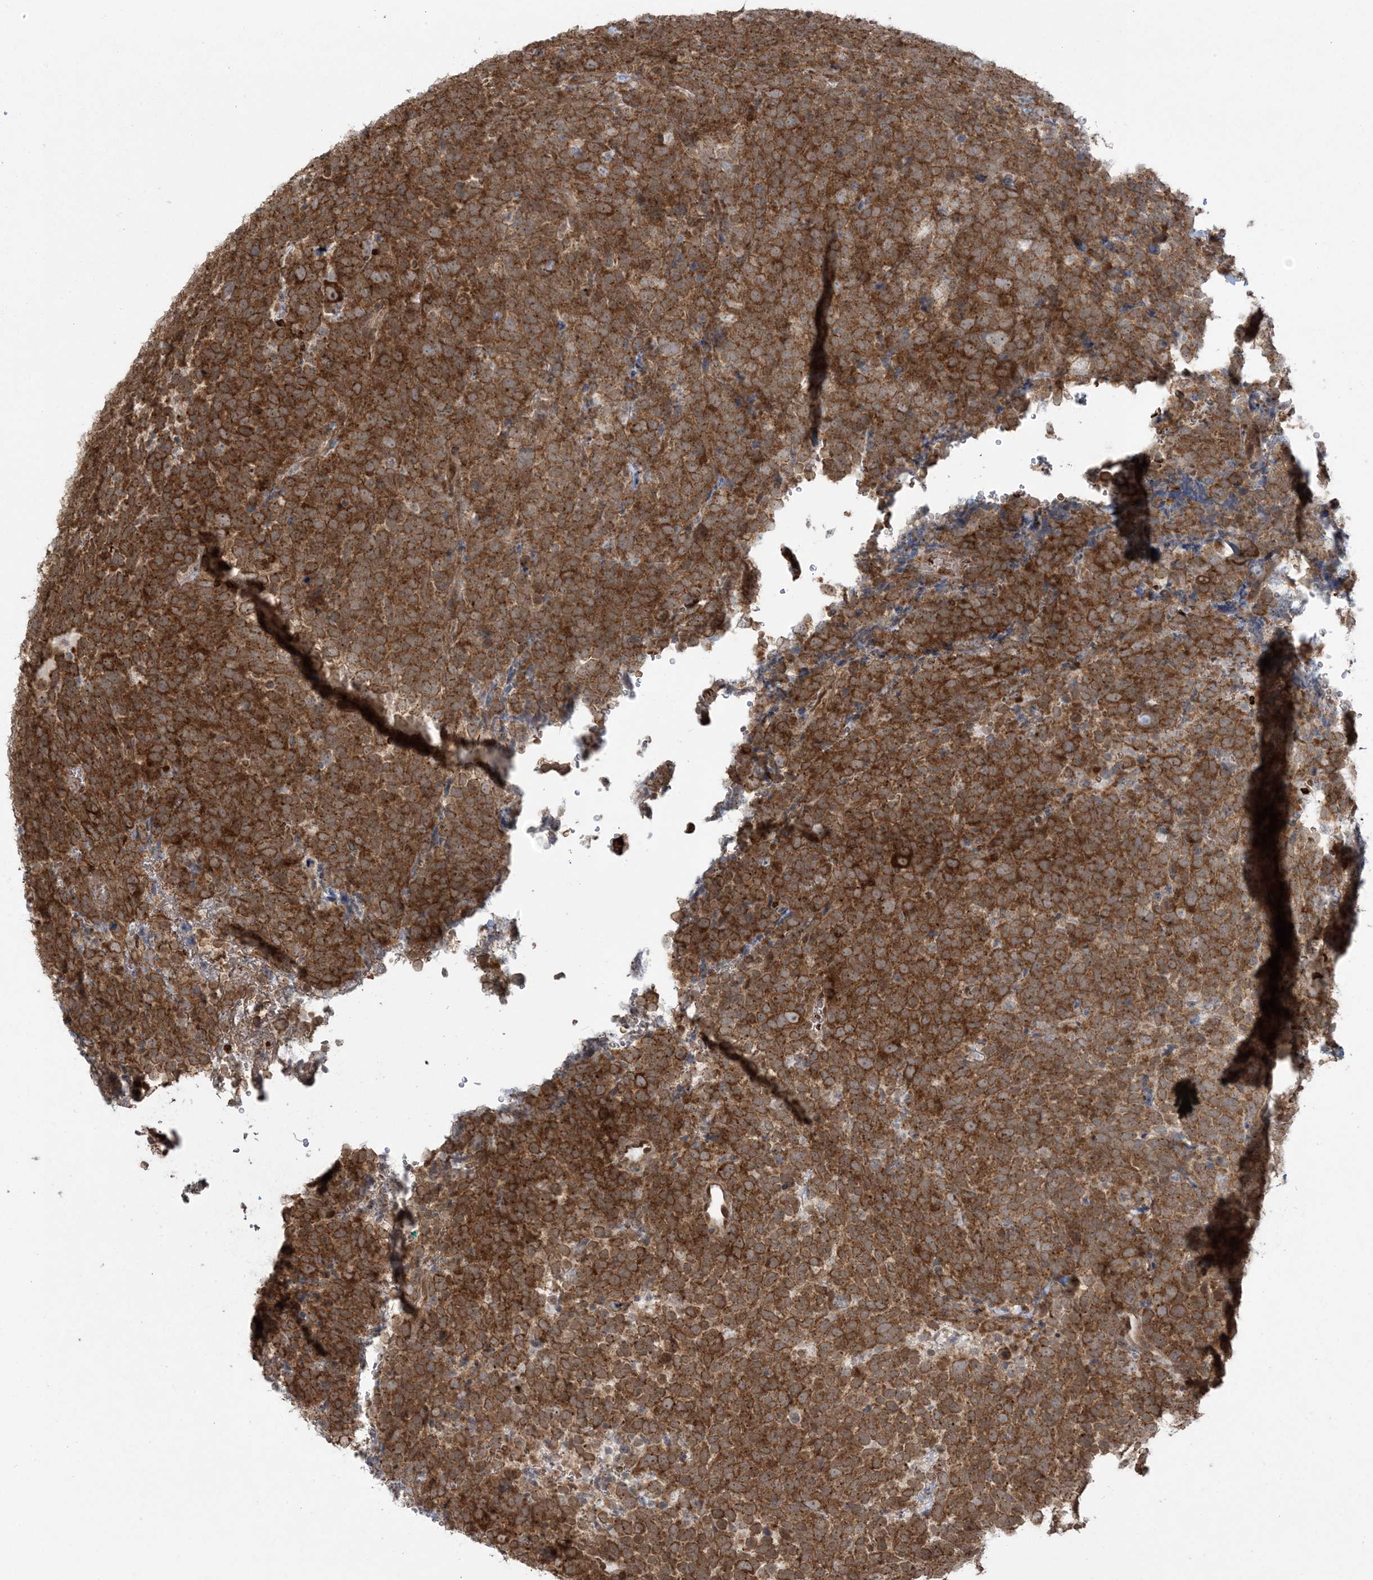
{"staining": {"intensity": "moderate", "quantity": ">75%", "location": "cytoplasmic/membranous"}, "tissue": "urothelial cancer", "cell_type": "Tumor cells", "image_type": "cancer", "snomed": [{"axis": "morphology", "description": "Urothelial carcinoma, High grade"}, {"axis": "topography", "description": "Urinary bladder"}], "caption": "Protein expression analysis of human urothelial carcinoma (high-grade) reveals moderate cytoplasmic/membranous expression in approximately >75% of tumor cells. (Stains: DAB in brown, nuclei in blue, Microscopy: brightfield microscopy at high magnification).", "gene": "ABCF3", "patient": {"sex": "female", "age": 82}}